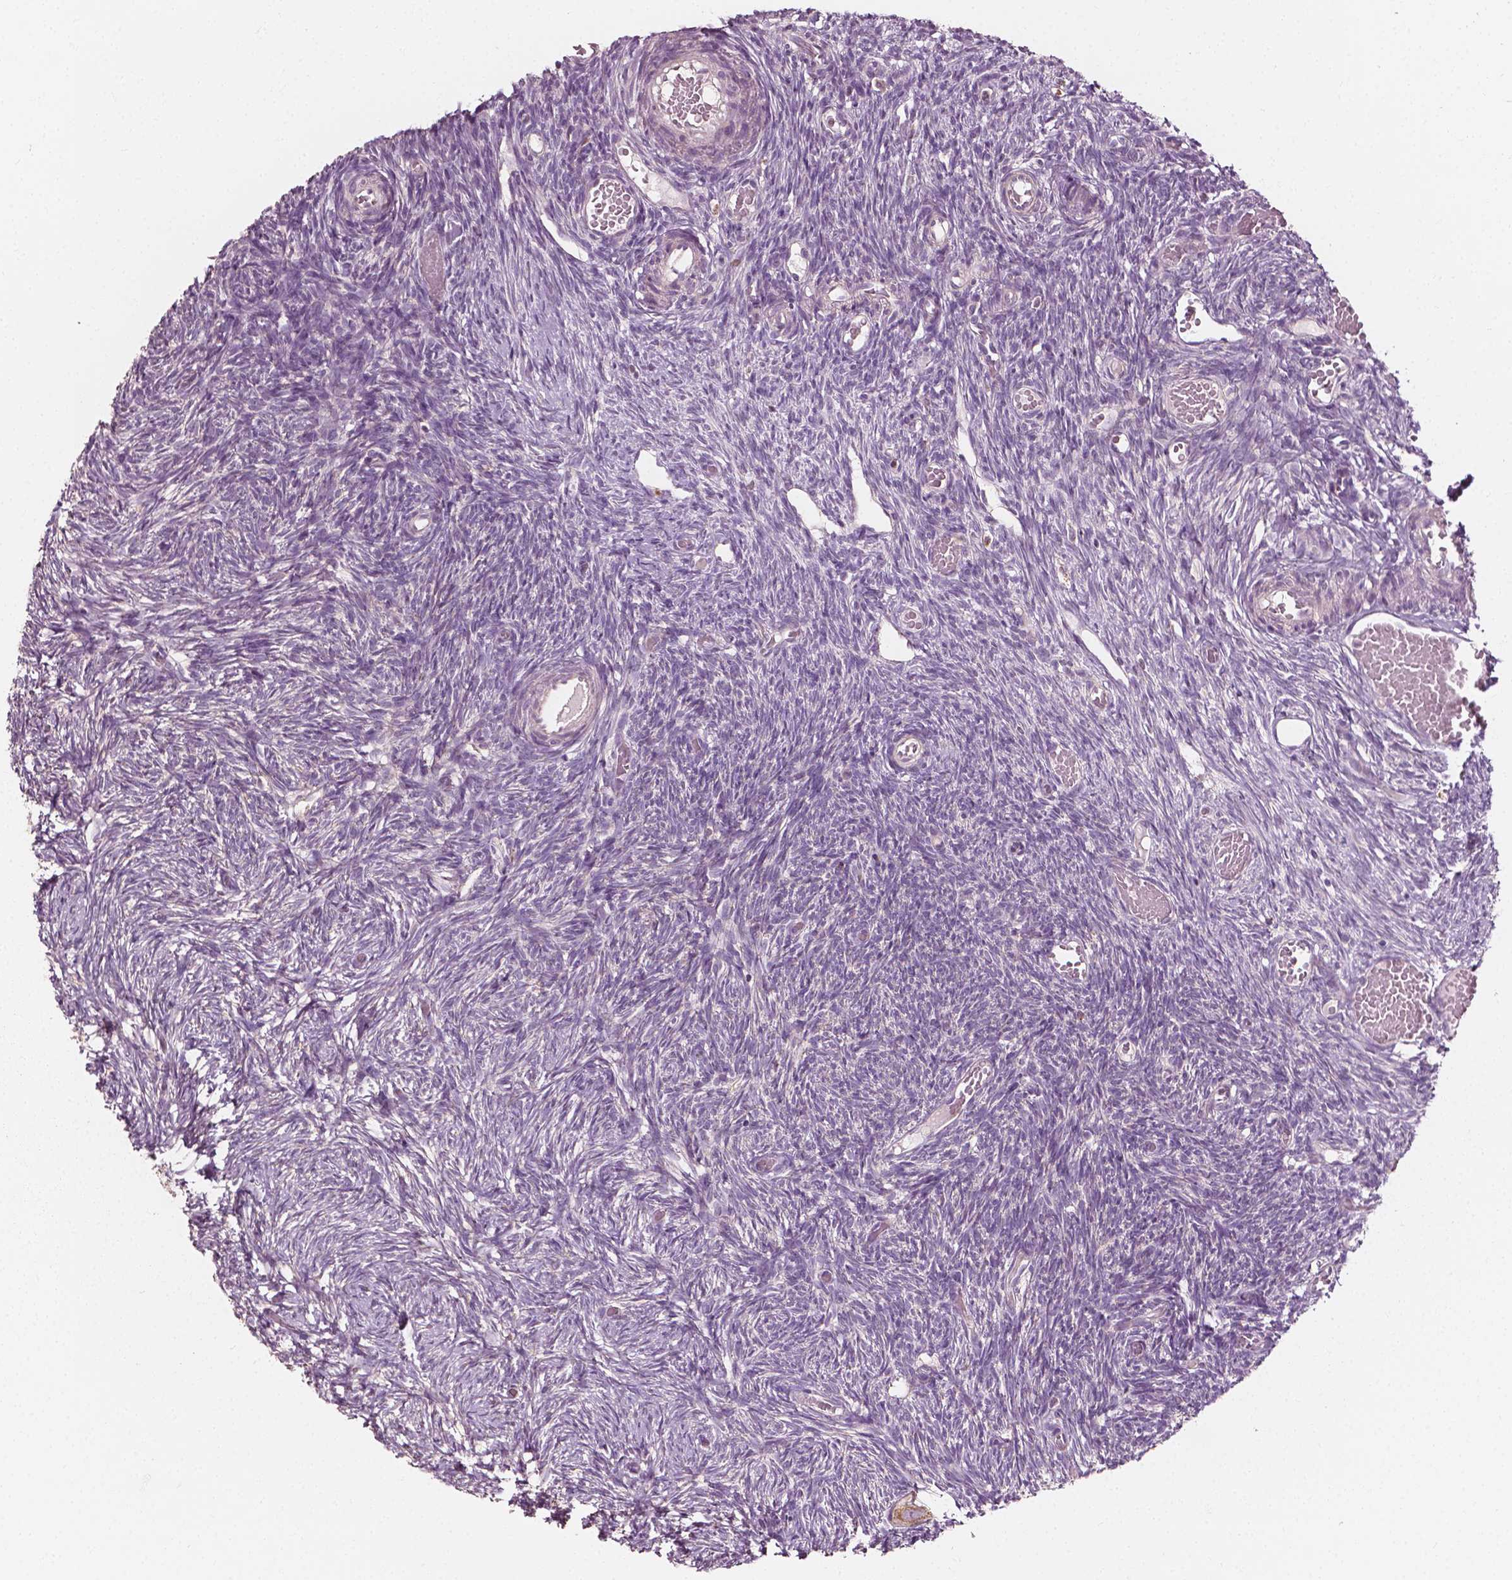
{"staining": {"intensity": "negative", "quantity": "none", "location": "none"}, "tissue": "ovary", "cell_type": "Ovarian stroma cells", "image_type": "normal", "snomed": [{"axis": "morphology", "description": "Normal tissue, NOS"}, {"axis": "topography", "description": "Ovary"}], "caption": "High power microscopy histopathology image of an immunohistochemistry (IHC) micrograph of unremarkable ovary, revealing no significant expression in ovarian stroma cells. (DAB immunohistochemistry visualized using brightfield microscopy, high magnification).", "gene": "MCL1", "patient": {"sex": "female", "age": 39}}